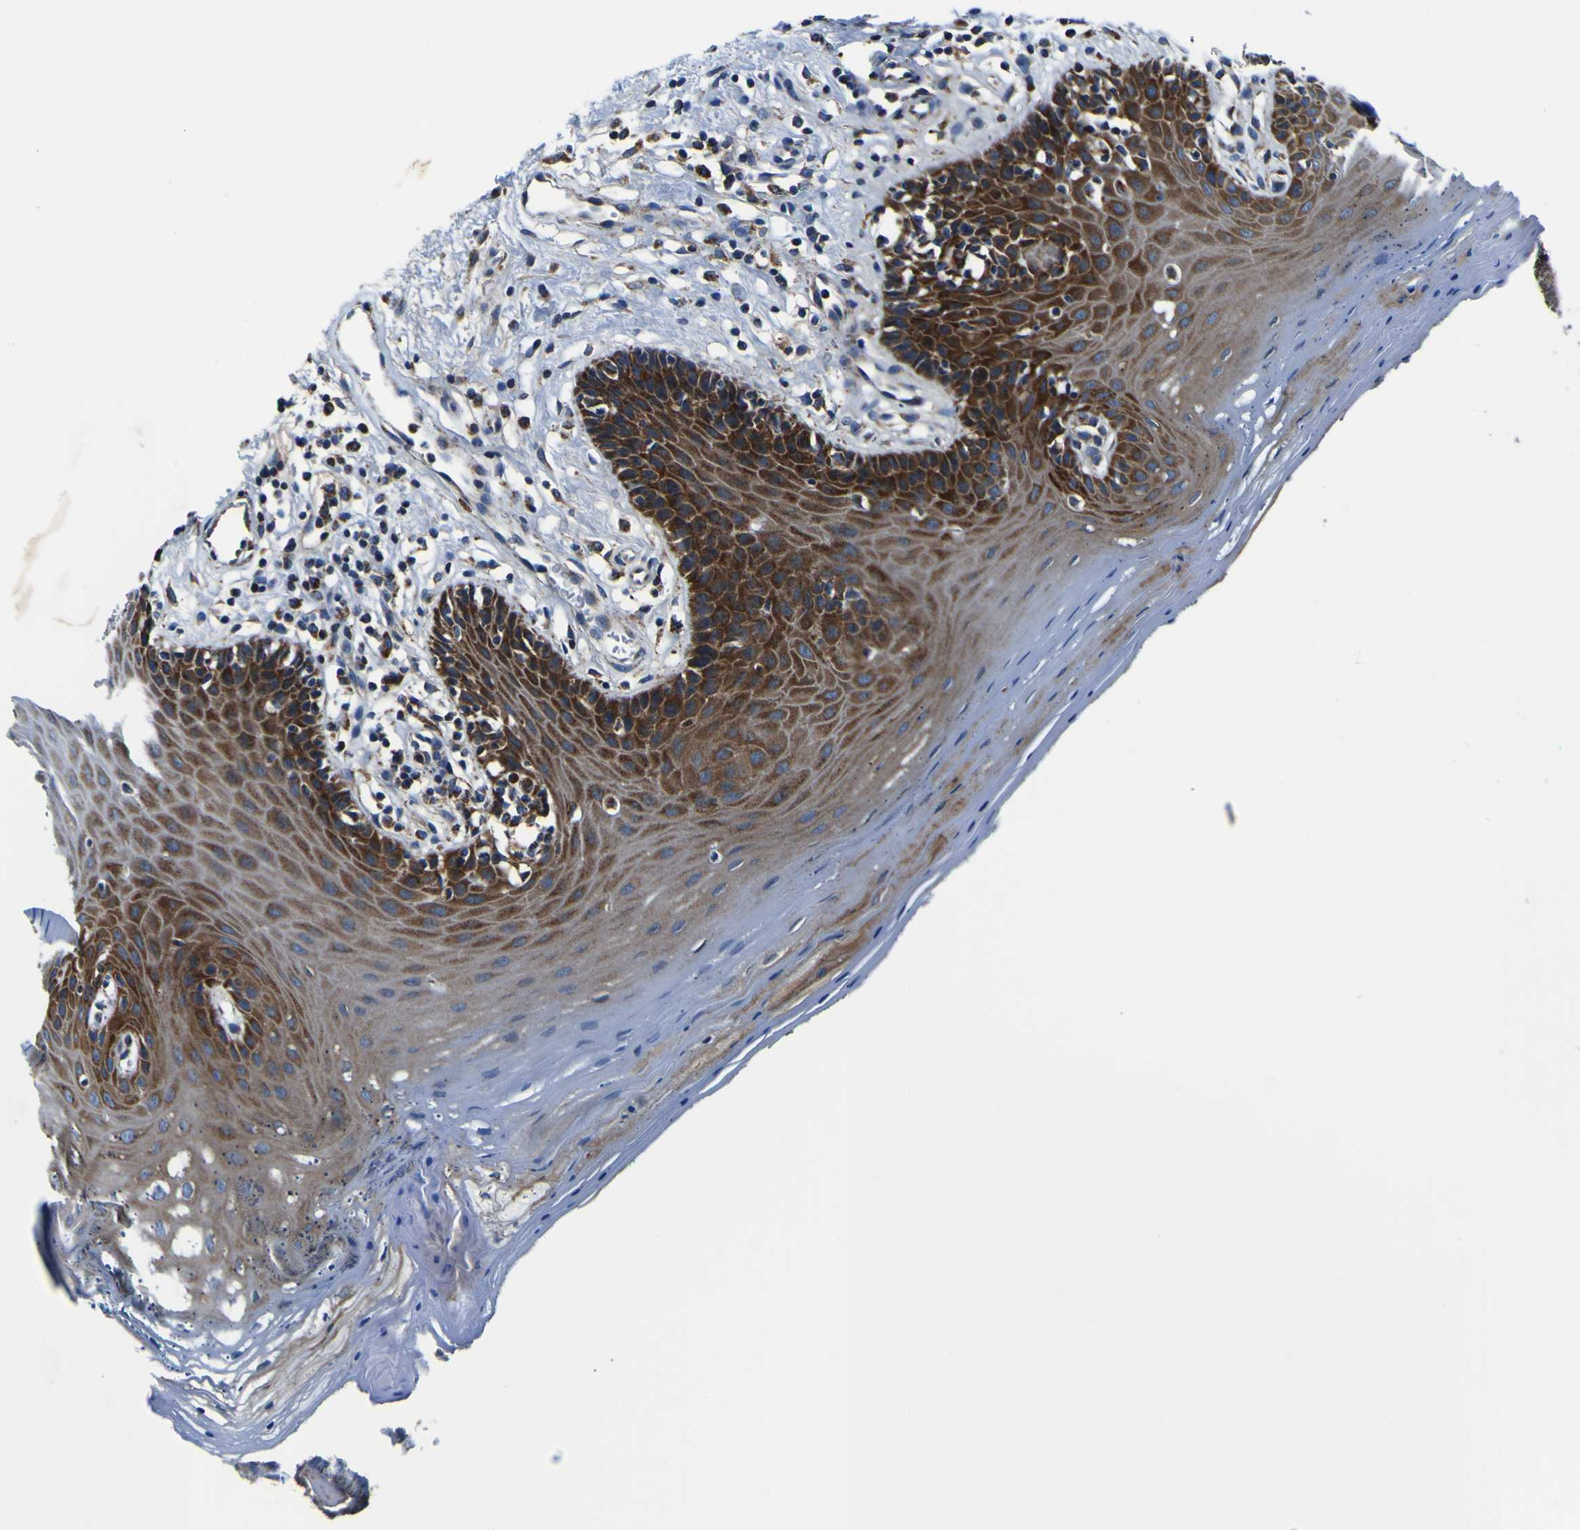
{"staining": {"intensity": "strong", "quantity": "25%-75%", "location": "cytoplasmic/membranous"}, "tissue": "oral mucosa", "cell_type": "Squamous epithelial cells", "image_type": "normal", "snomed": [{"axis": "morphology", "description": "Normal tissue, NOS"}, {"axis": "topography", "description": "Skeletal muscle"}, {"axis": "topography", "description": "Oral tissue"}], "caption": "The photomicrograph demonstrates immunohistochemical staining of unremarkable oral mucosa. There is strong cytoplasmic/membranous staining is appreciated in approximately 25%-75% of squamous epithelial cells.", "gene": "PTRH2", "patient": {"sex": "male", "age": 58}}